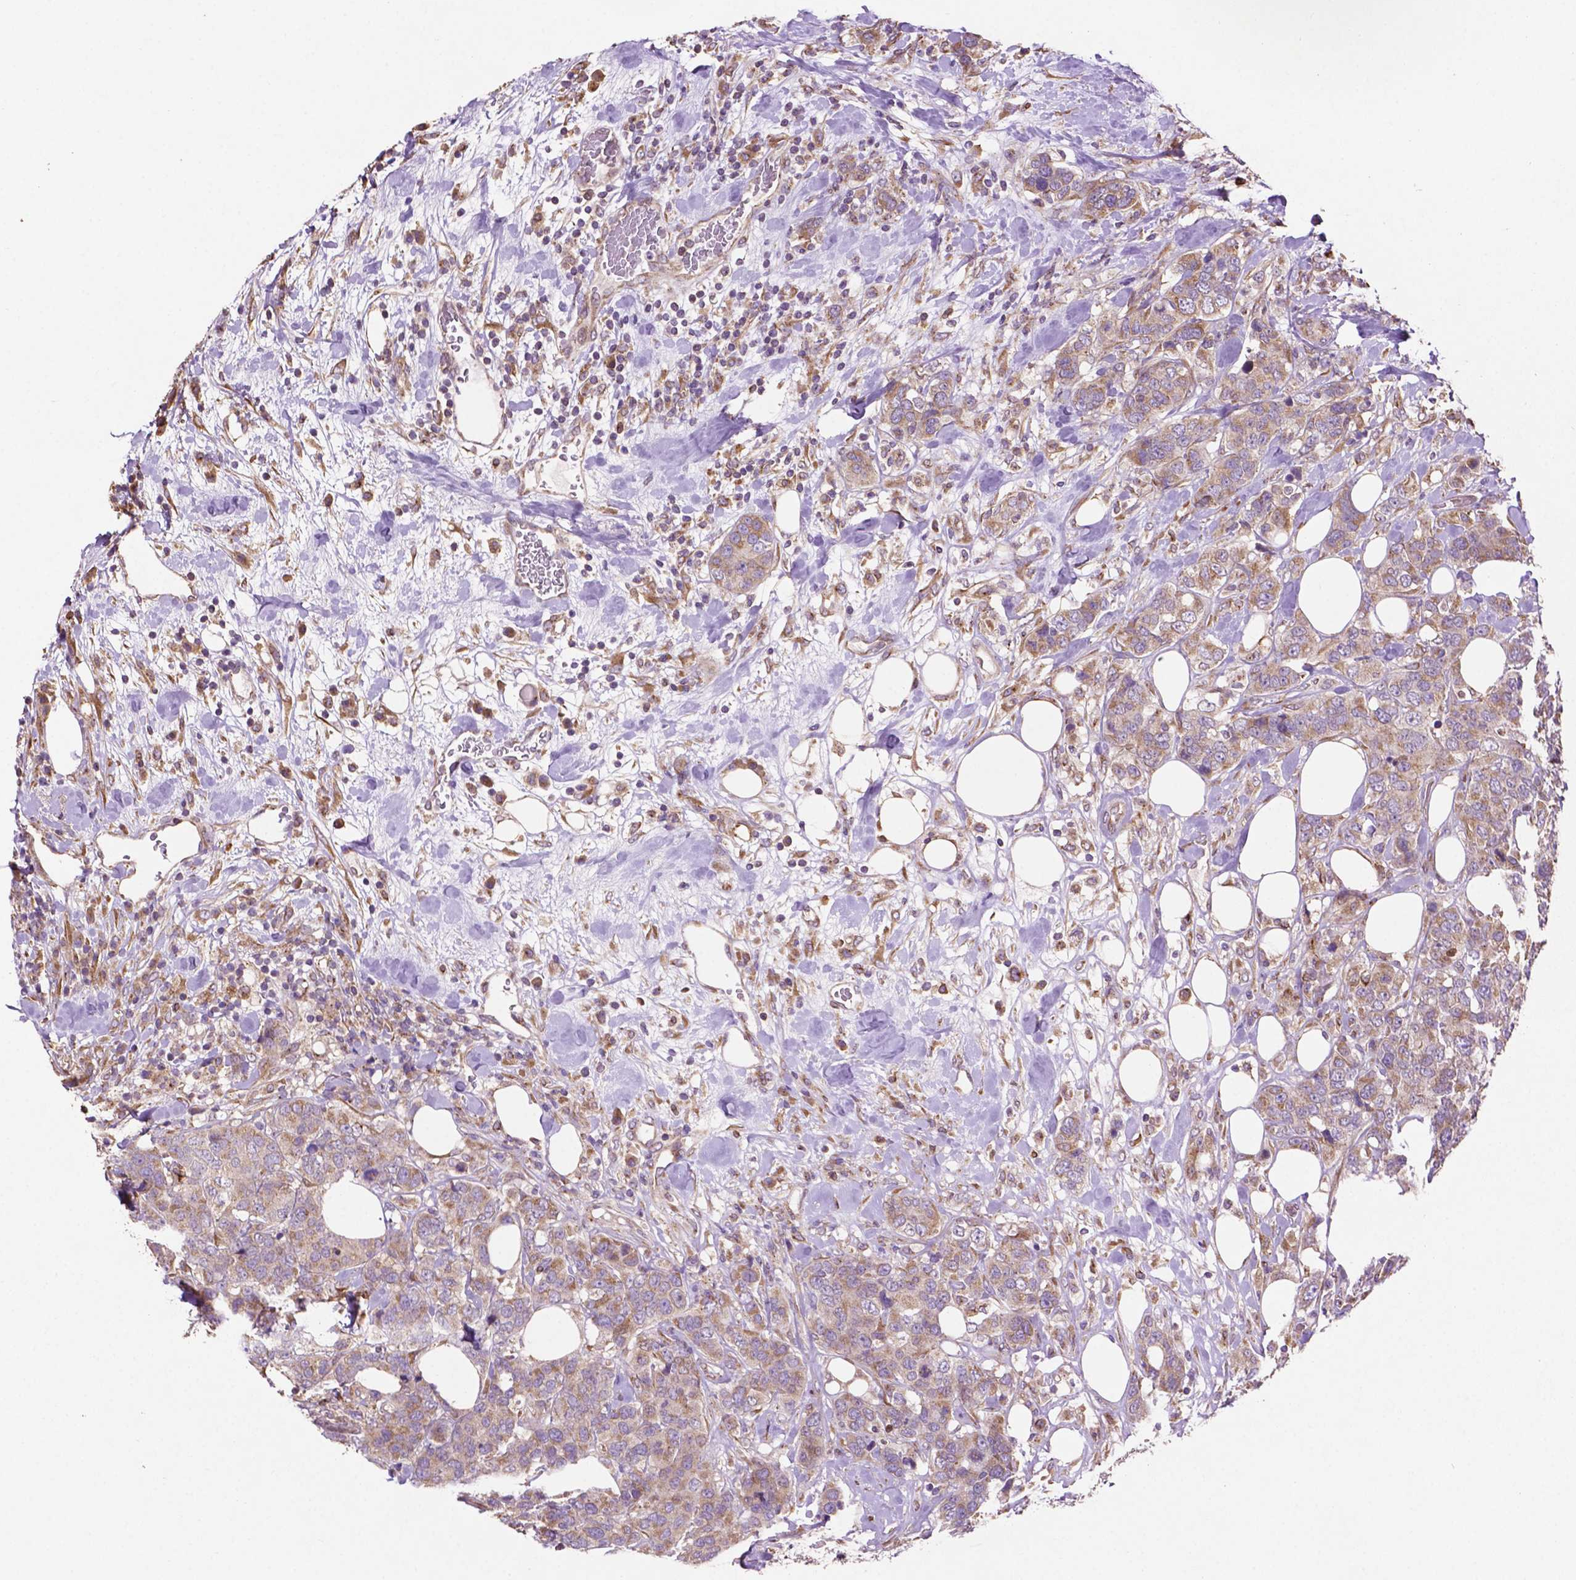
{"staining": {"intensity": "weak", "quantity": "<25%", "location": "cytoplasmic/membranous"}, "tissue": "breast cancer", "cell_type": "Tumor cells", "image_type": "cancer", "snomed": [{"axis": "morphology", "description": "Lobular carcinoma"}, {"axis": "topography", "description": "Breast"}], "caption": "This is an immunohistochemistry histopathology image of human breast cancer (lobular carcinoma). There is no positivity in tumor cells.", "gene": "MBTPS1", "patient": {"sex": "female", "age": 59}}